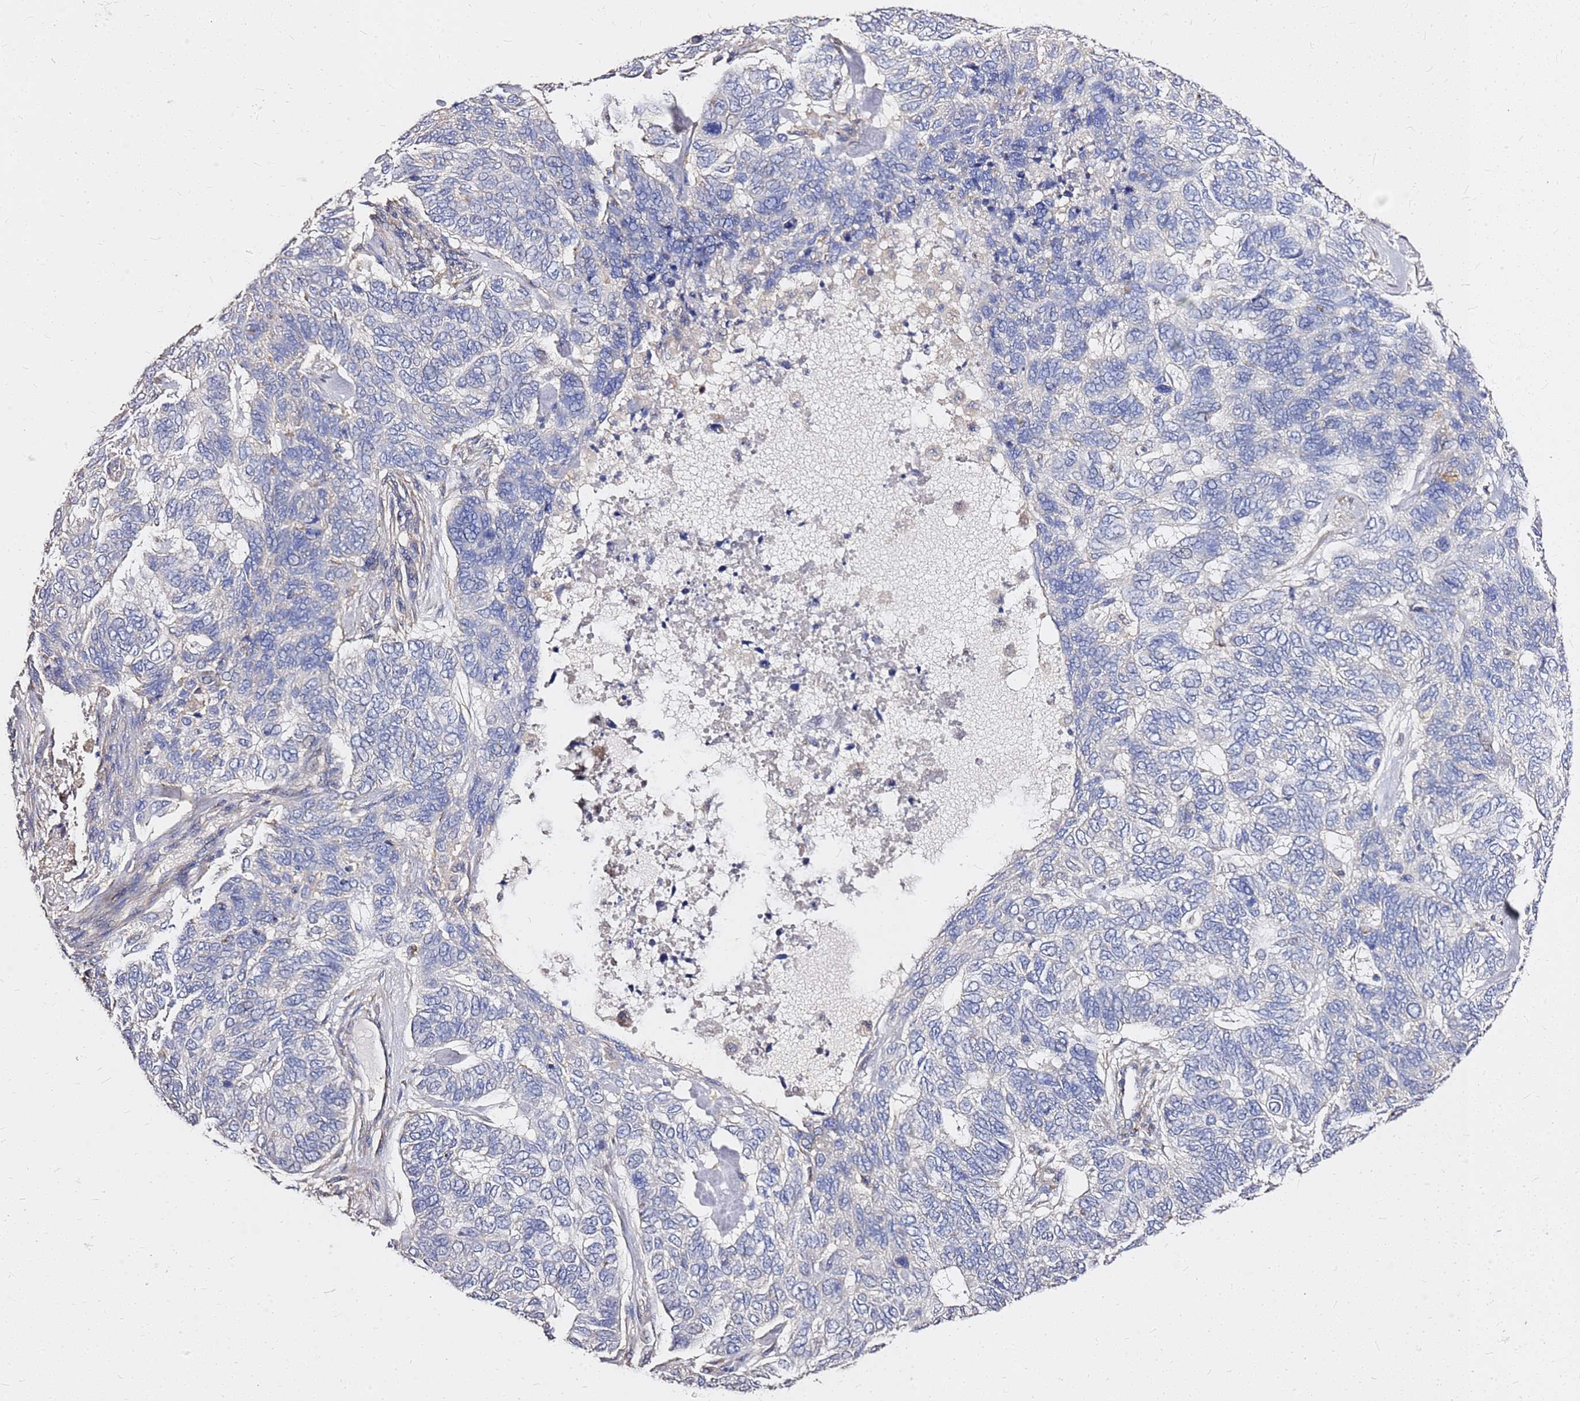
{"staining": {"intensity": "negative", "quantity": "none", "location": "none"}, "tissue": "skin cancer", "cell_type": "Tumor cells", "image_type": "cancer", "snomed": [{"axis": "morphology", "description": "Basal cell carcinoma"}, {"axis": "topography", "description": "Skin"}], "caption": "Immunohistochemistry (IHC) photomicrograph of neoplastic tissue: human skin cancer stained with DAB (3,3'-diaminobenzidine) demonstrates no significant protein expression in tumor cells.", "gene": "EXD3", "patient": {"sex": "female", "age": 65}}